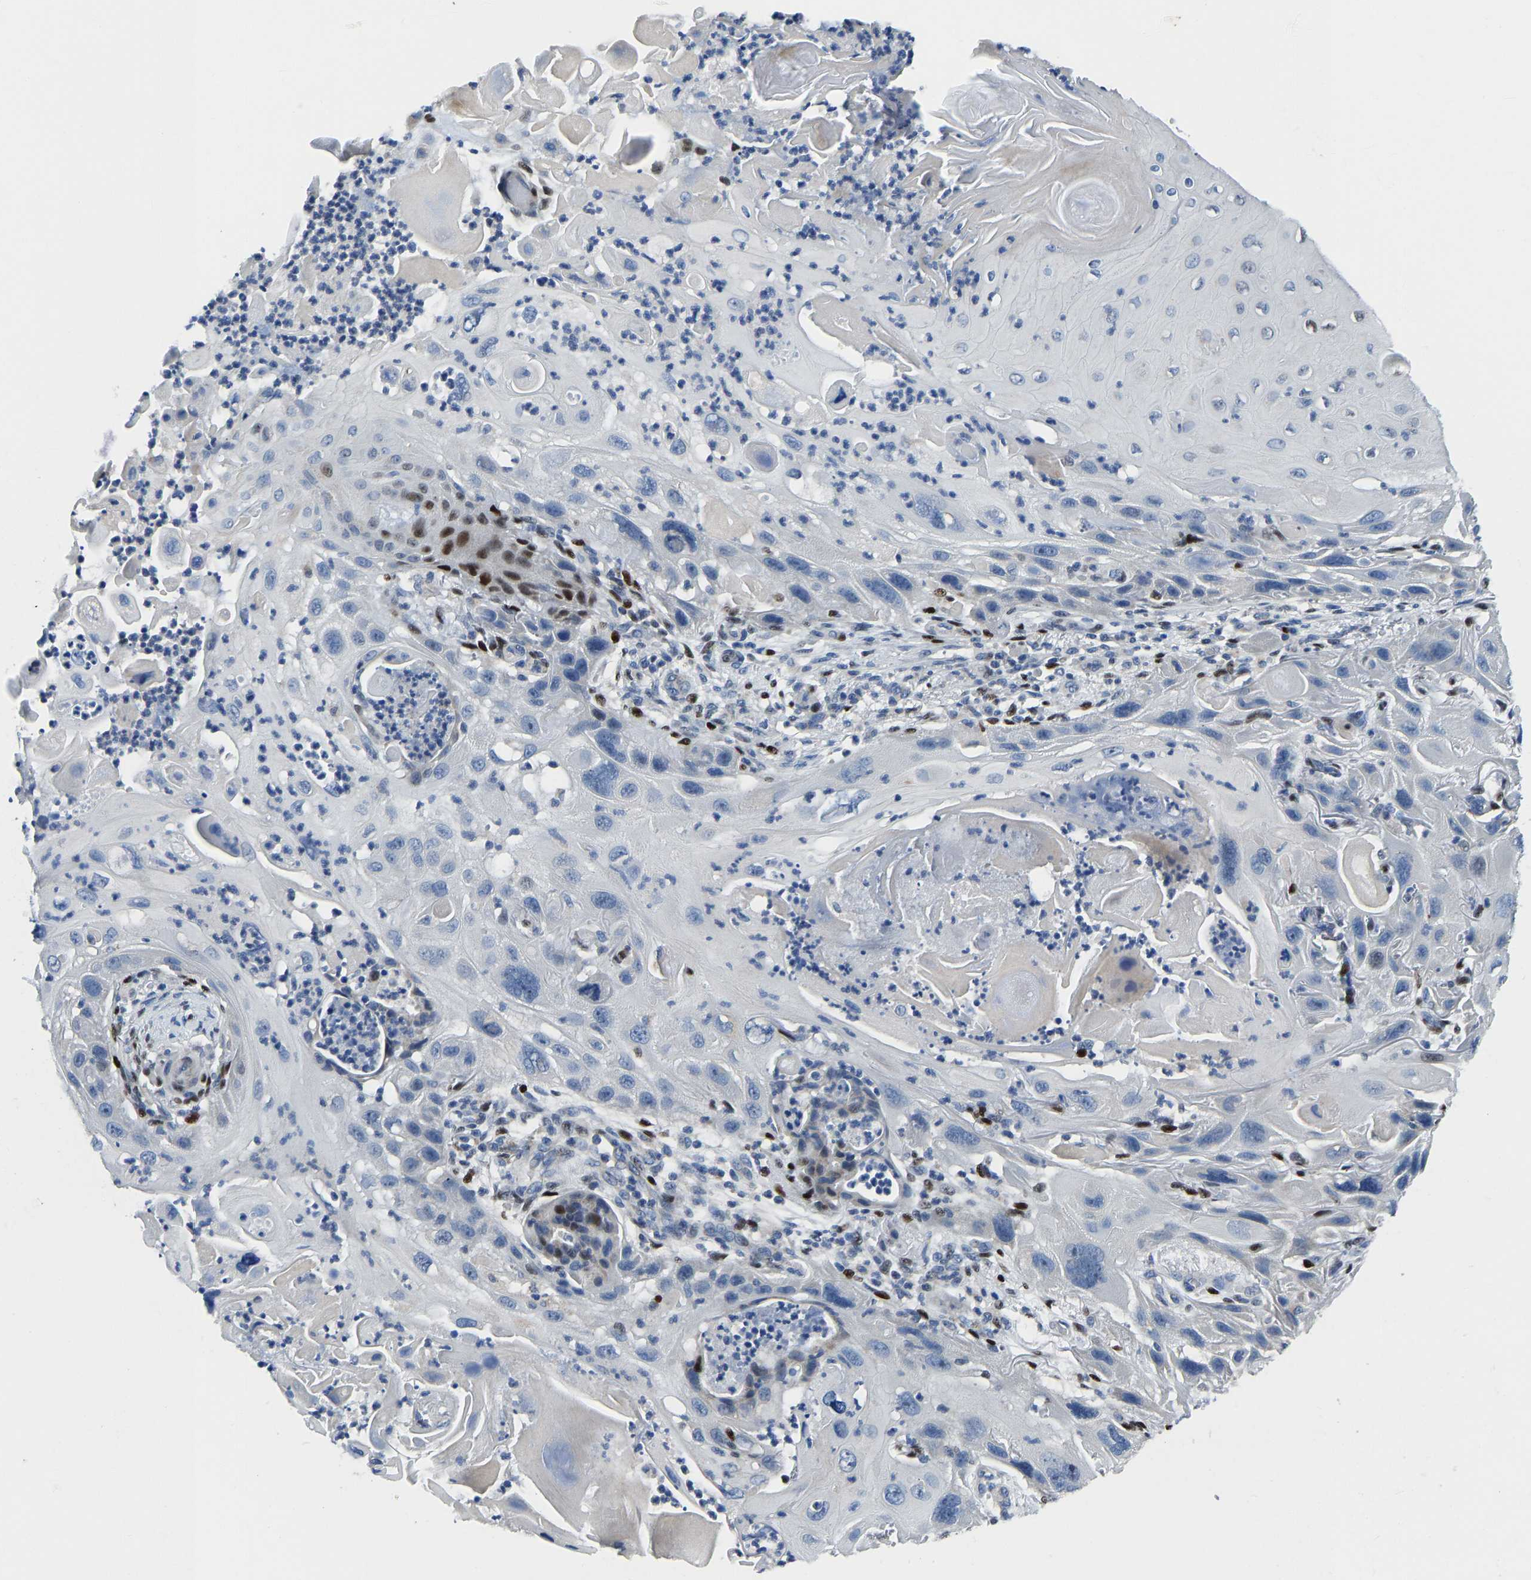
{"staining": {"intensity": "moderate", "quantity": "<25%", "location": "nuclear"}, "tissue": "skin cancer", "cell_type": "Tumor cells", "image_type": "cancer", "snomed": [{"axis": "morphology", "description": "Squamous cell carcinoma, NOS"}, {"axis": "topography", "description": "Skin"}], "caption": "Protein expression analysis of skin squamous cell carcinoma demonstrates moderate nuclear positivity in approximately <25% of tumor cells.", "gene": "EGR1", "patient": {"sex": "female", "age": 77}}